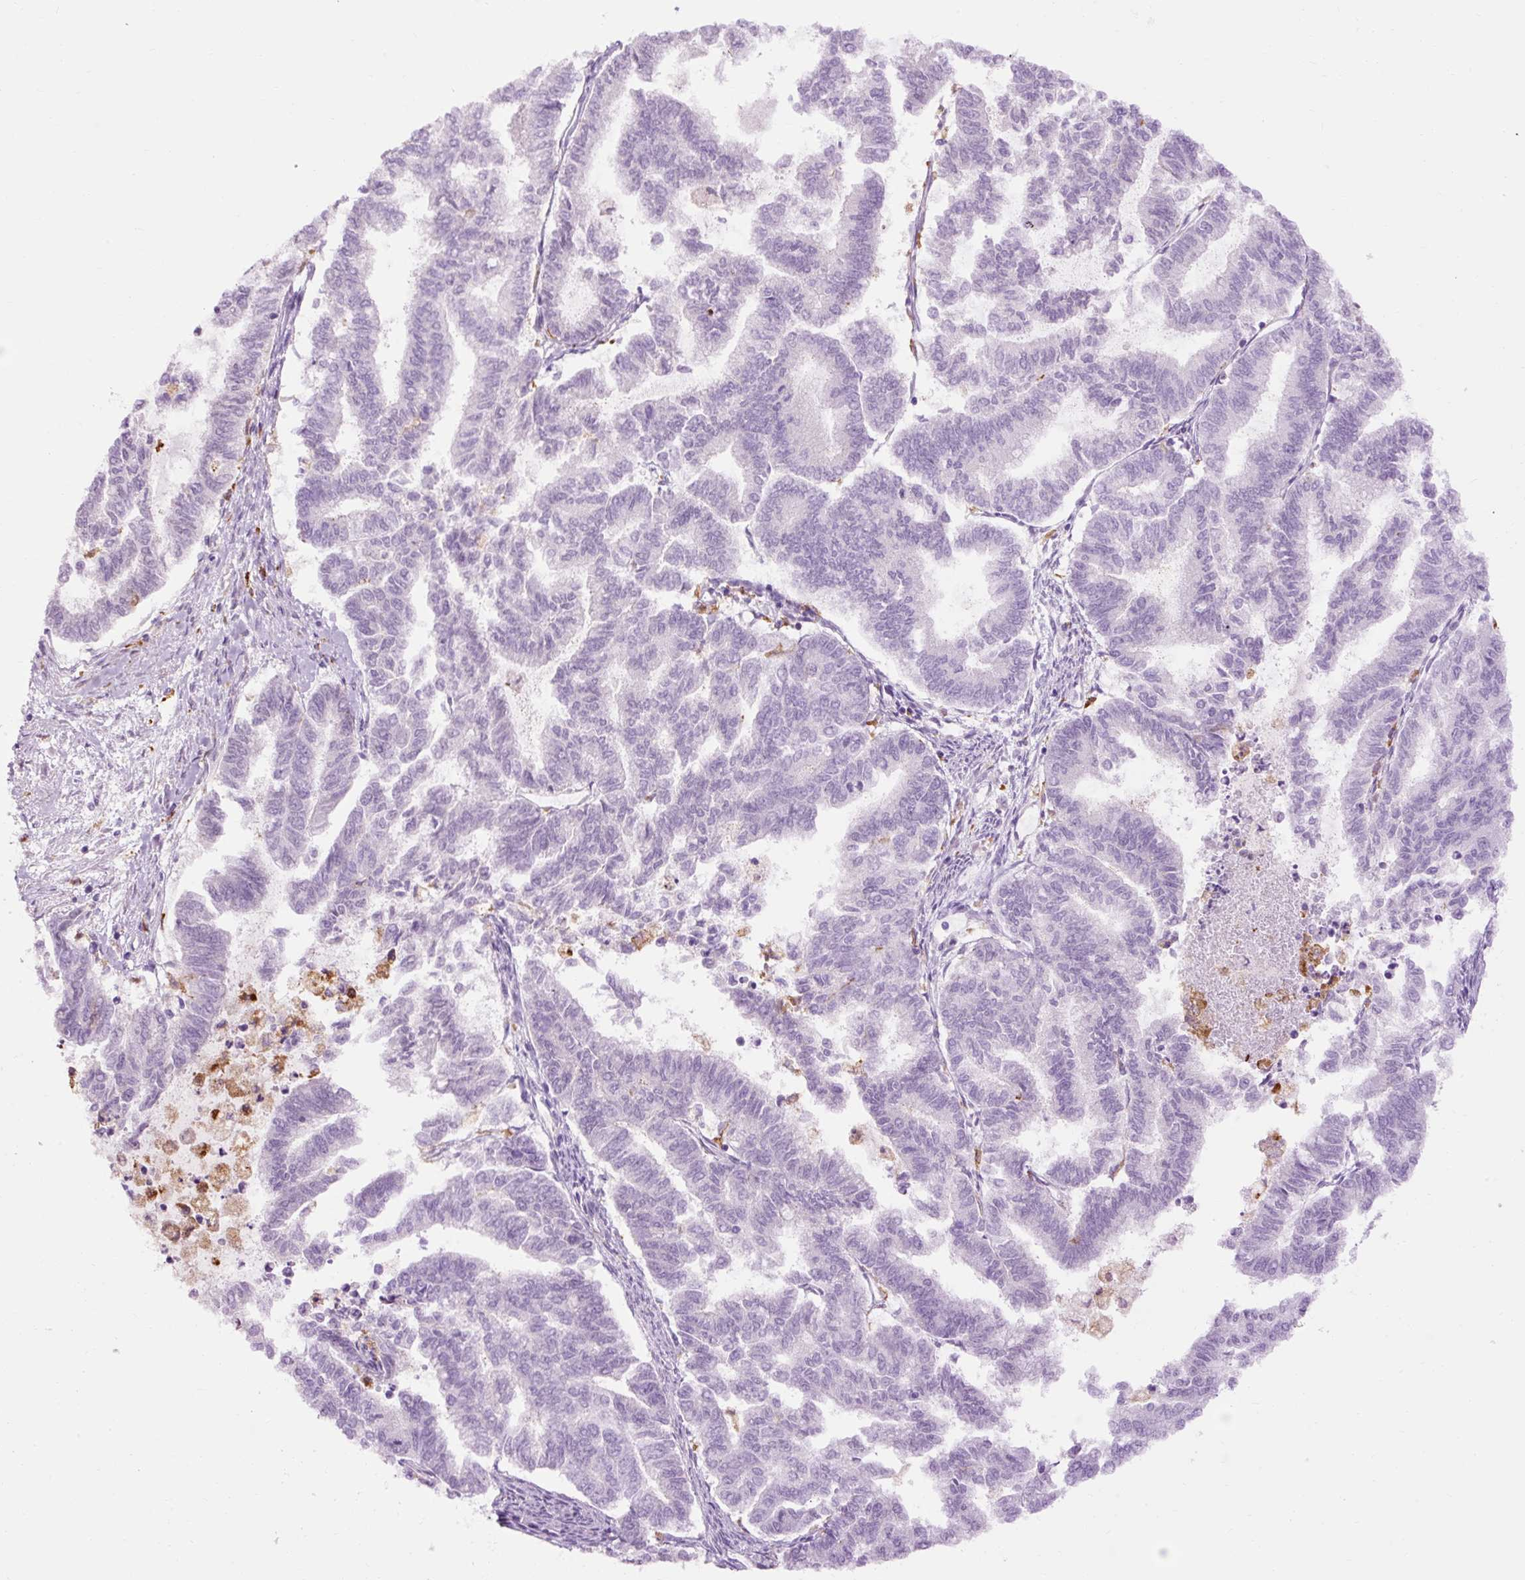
{"staining": {"intensity": "negative", "quantity": "none", "location": "none"}, "tissue": "endometrial cancer", "cell_type": "Tumor cells", "image_type": "cancer", "snomed": [{"axis": "morphology", "description": "Adenocarcinoma, NOS"}, {"axis": "topography", "description": "Endometrium"}], "caption": "DAB immunohistochemical staining of human endometrial cancer exhibits no significant staining in tumor cells.", "gene": "LY86", "patient": {"sex": "female", "age": 79}}